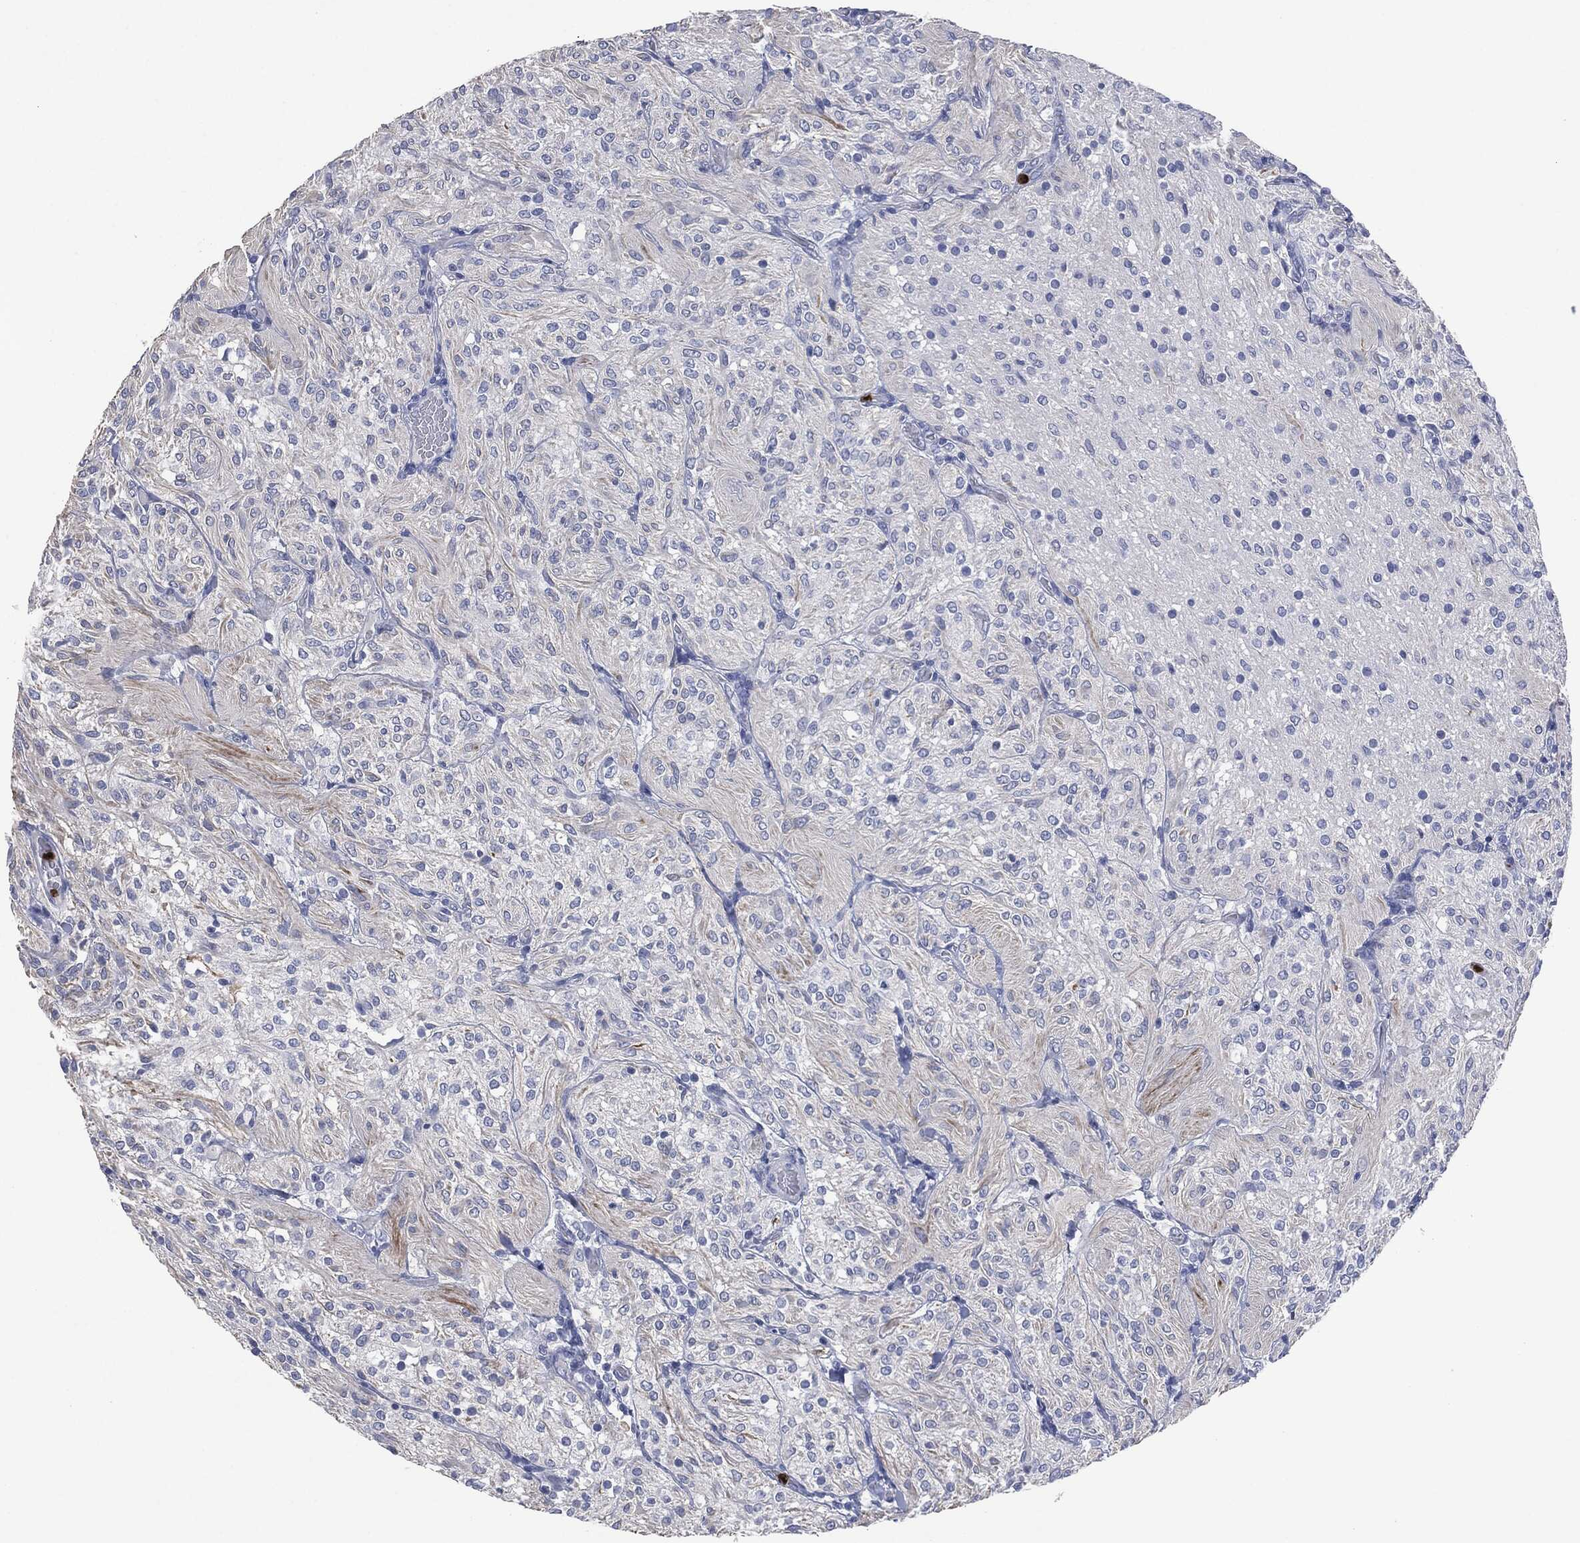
{"staining": {"intensity": "negative", "quantity": "none", "location": "none"}, "tissue": "glioma", "cell_type": "Tumor cells", "image_type": "cancer", "snomed": [{"axis": "morphology", "description": "Glioma, malignant, Low grade"}, {"axis": "topography", "description": "Brain"}], "caption": "An IHC image of glioma is shown. There is no staining in tumor cells of glioma. (DAB (3,3'-diaminobenzidine) IHC, high magnification).", "gene": "CEACAM8", "patient": {"sex": "male", "age": 3}}